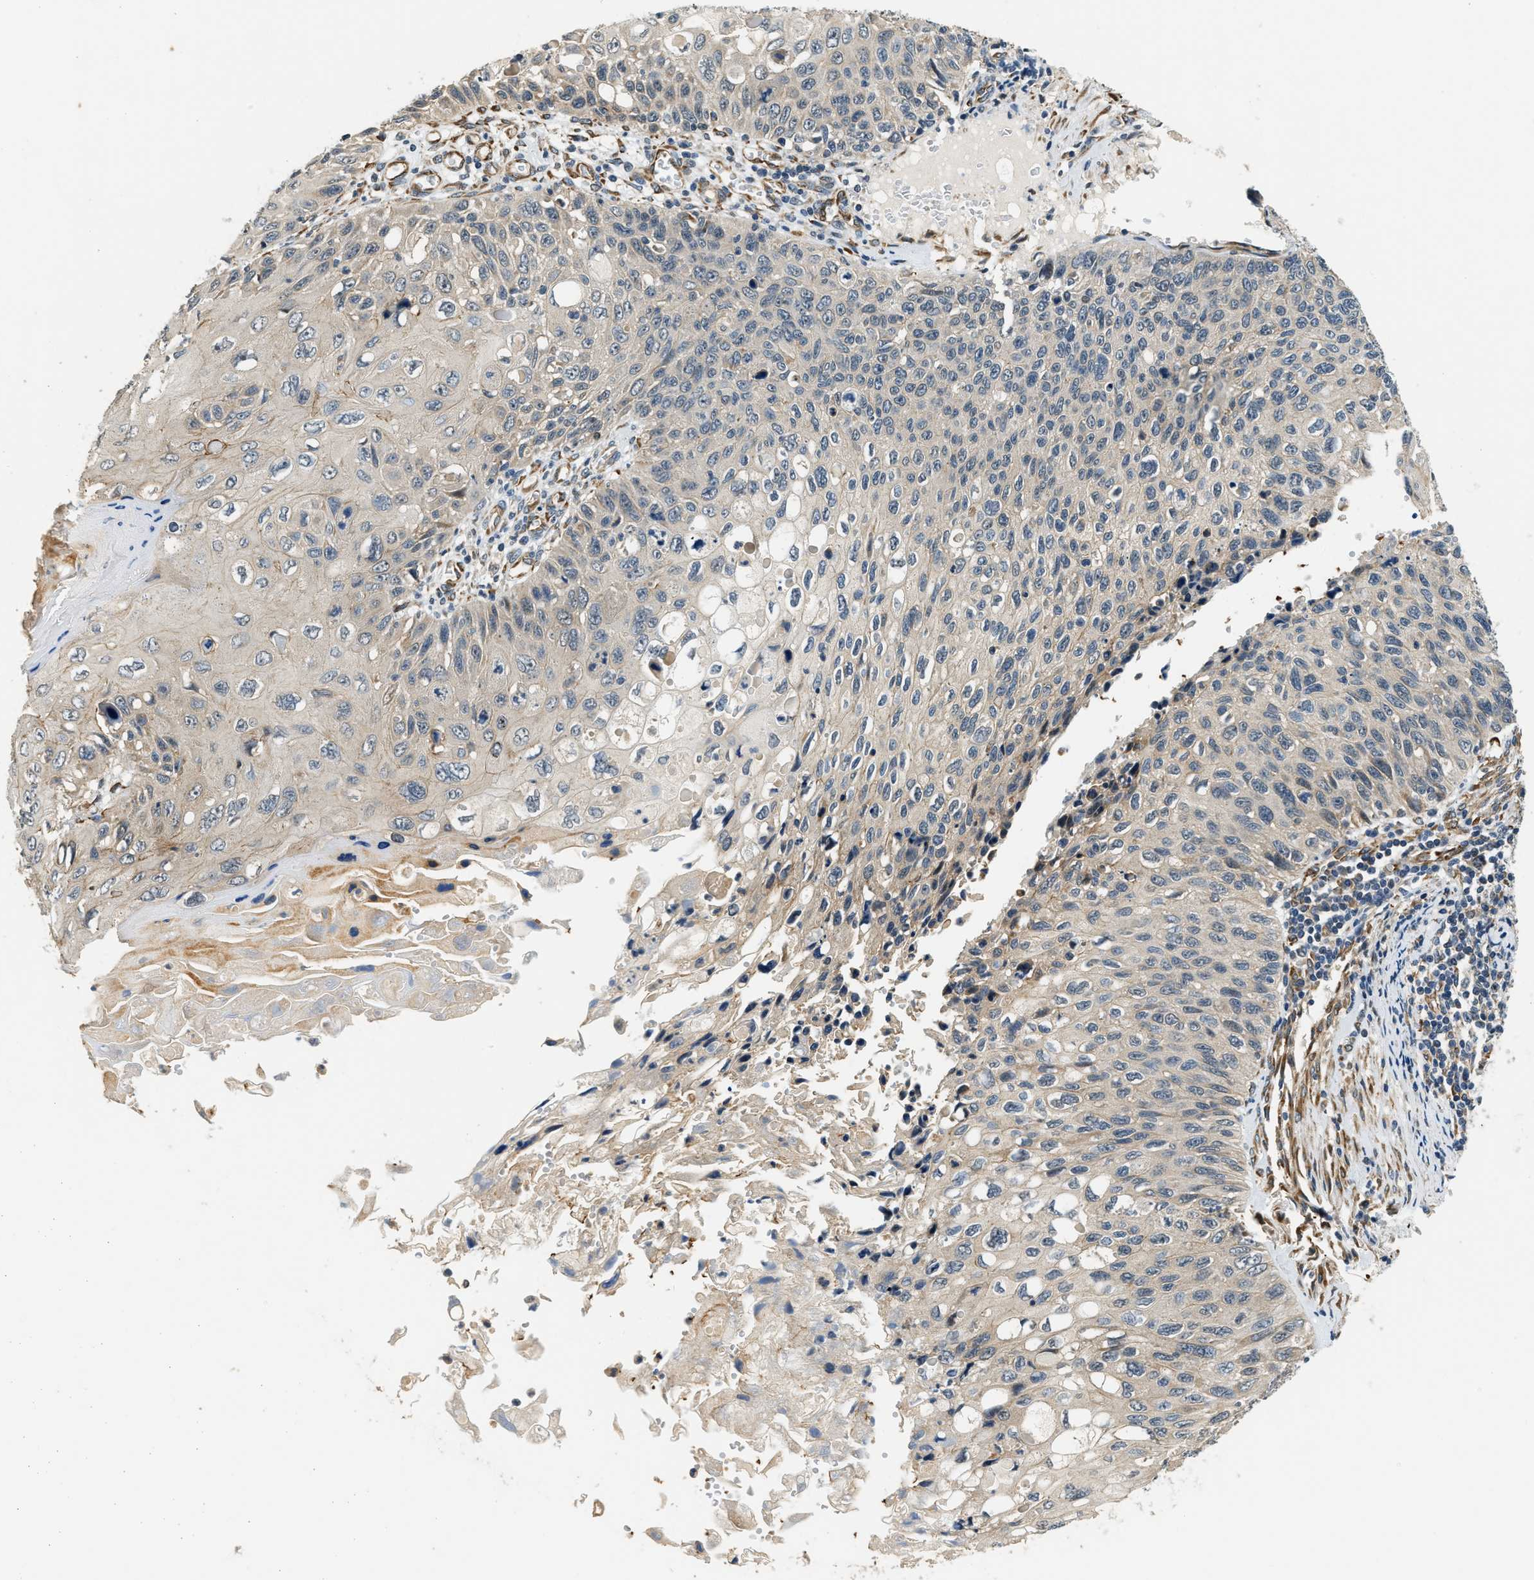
{"staining": {"intensity": "weak", "quantity": "<25%", "location": "cytoplasmic/membranous"}, "tissue": "cervical cancer", "cell_type": "Tumor cells", "image_type": "cancer", "snomed": [{"axis": "morphology", "description": "Squamous cell carcinoma, NOS"}, {"axis": "topography", "description": "Cervix"}], "caption": "An IHC photomicrograph of cervical cancer is shown. There is no staining in tumor cells of cervical cancer. (DAB (3,3'-diaminobenzidine) immunohistochemistry (IHC), high magnification).", "gene": "ALOX12", "patient": {"sex": "female", "age": 70}}